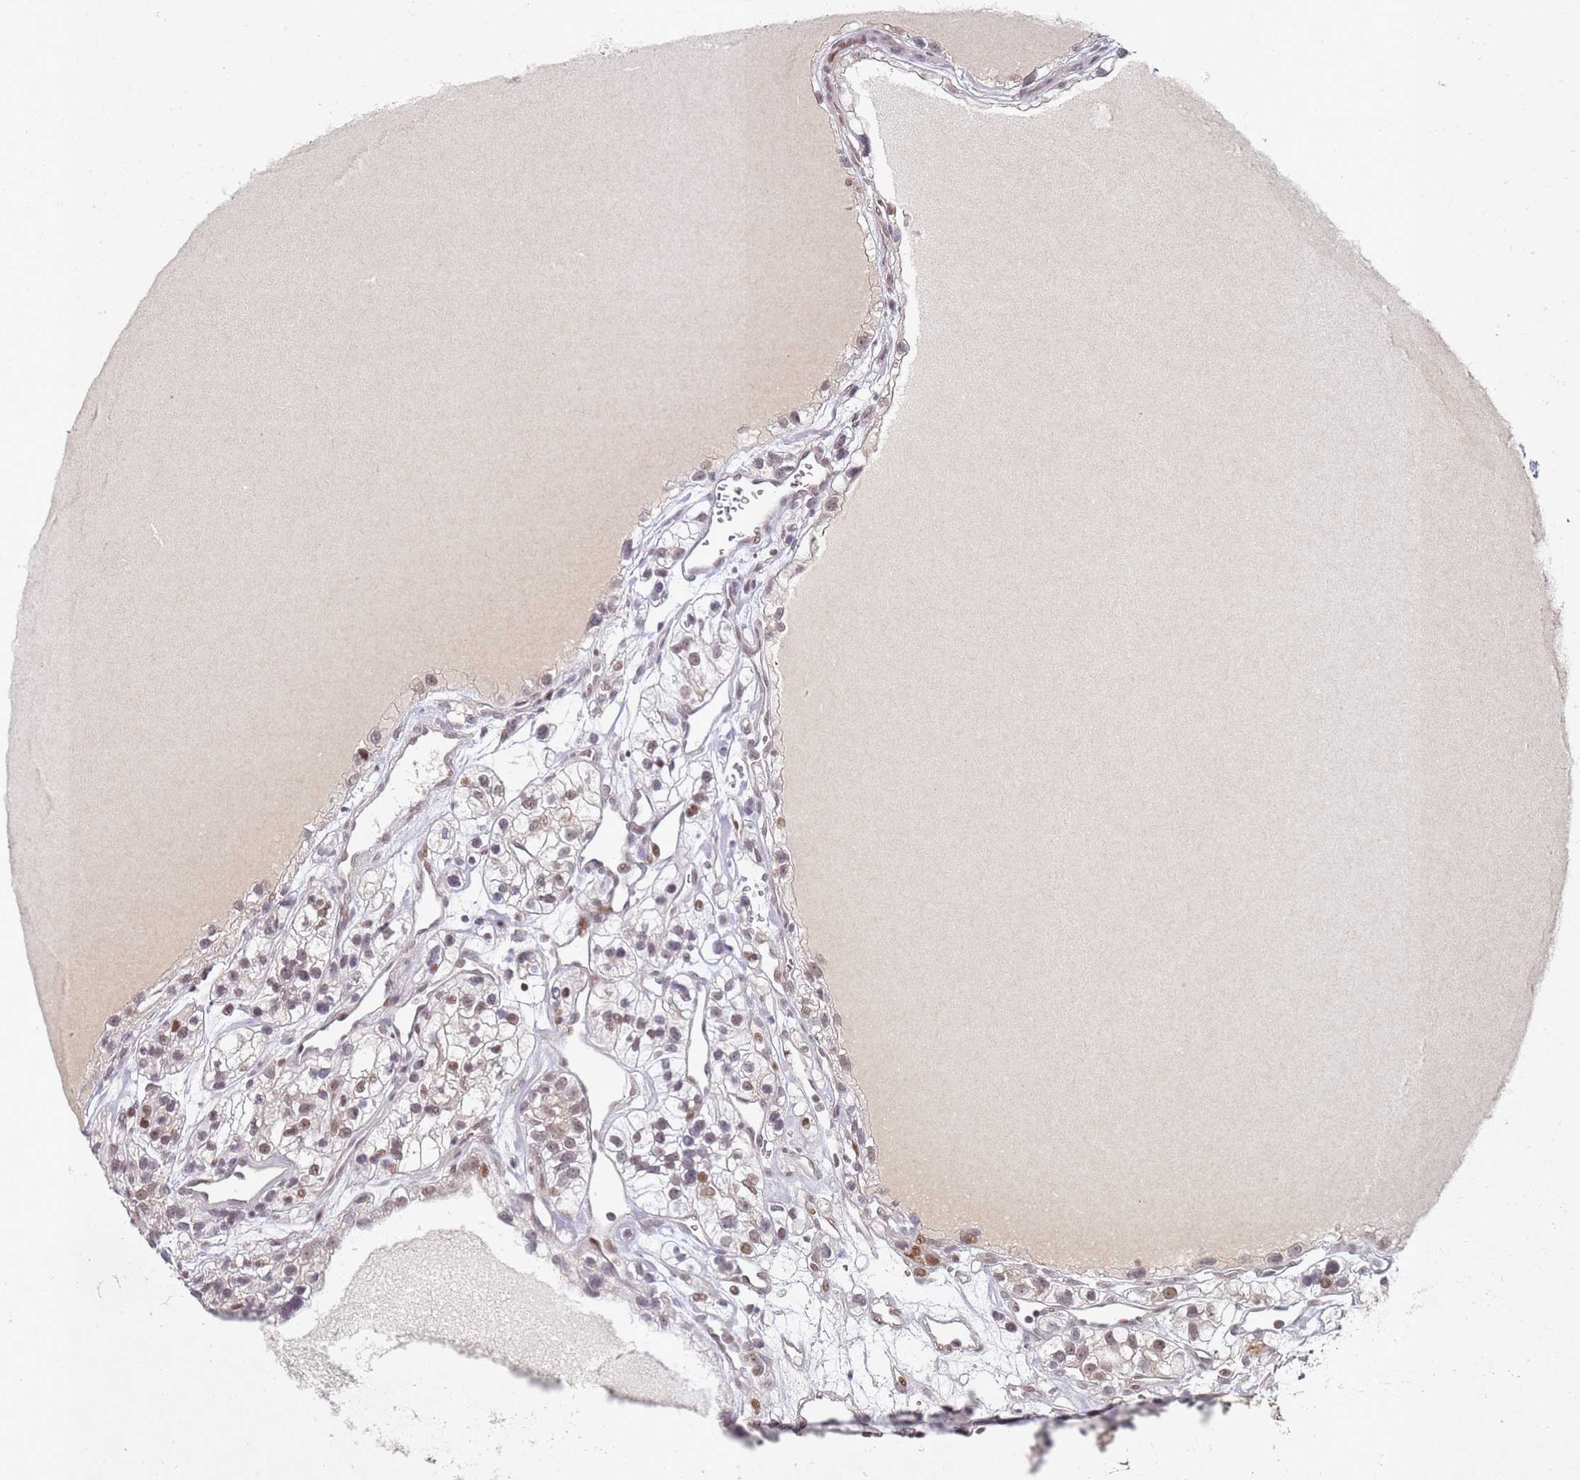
{"staining": {"intensity": "moderate", "quantity": ">75%", "location": "nuclear"}, "tissue": "renal cancer", "cell_type": "Tumor cells", "image_type": "cancer", "snomed": [{"axis": "morphology", "description": "Adenocarcinoma, NOS"}, {"axis": "topography", "description": "Kidney"}], "caption": "A brown stain labels moderate nuclear staining of a protein in human renal cancer tumor cells. The staining is performed using DAB (3,3'-diaminobenzidine) brown chromogen to label protein expression. The nuclei are counter-stained blue using hematoxylin.", "gene": "ATF6B", "patient": {"sex": "female", "age": 57}}